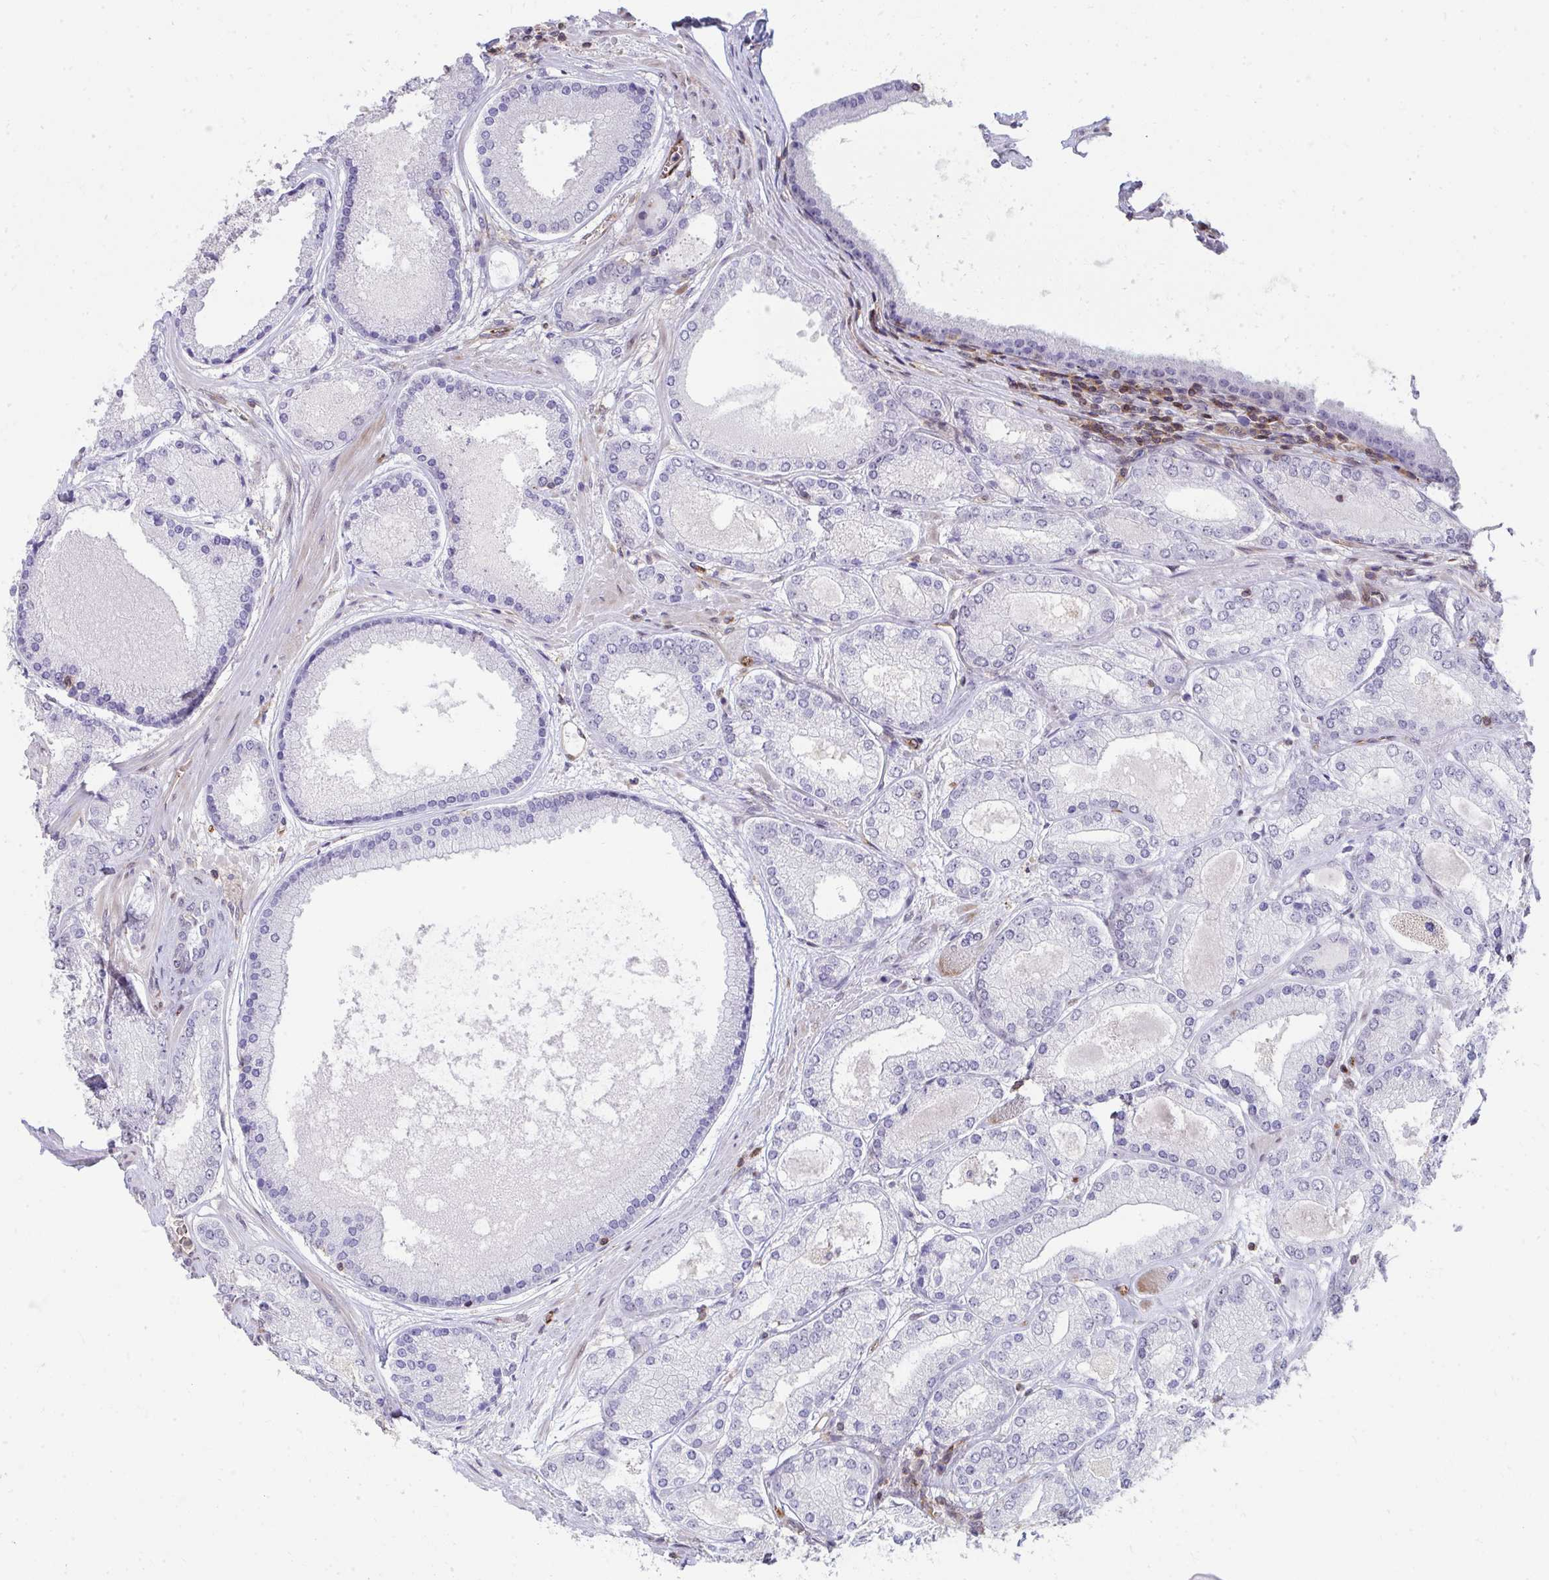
{"staining": {"intensity": "negative", "quantity": "none", "location": "none"}, "tissue": "prostate cancer", "cell_type": "Tumor cells", "image_type": "cancer", "snomed": [{"axis": "morphology", "description": "Adenocarcinoma, High grade"}, {"axis": "topography", "description": "Prostate"}], "caption": "Micrograph shows no significant protein expression in tumor cells of adenocarcinoma (high-grade) (prostate). The staining was performed using DAB (3,3'-diaminobenzidine) to visualize the protein expression in brown, while the nuclei were stained in blue with hematoxylin (Magnification: 20x).", "gene": "FOXN3", "patient": {"sex": "male", "age": 67}}